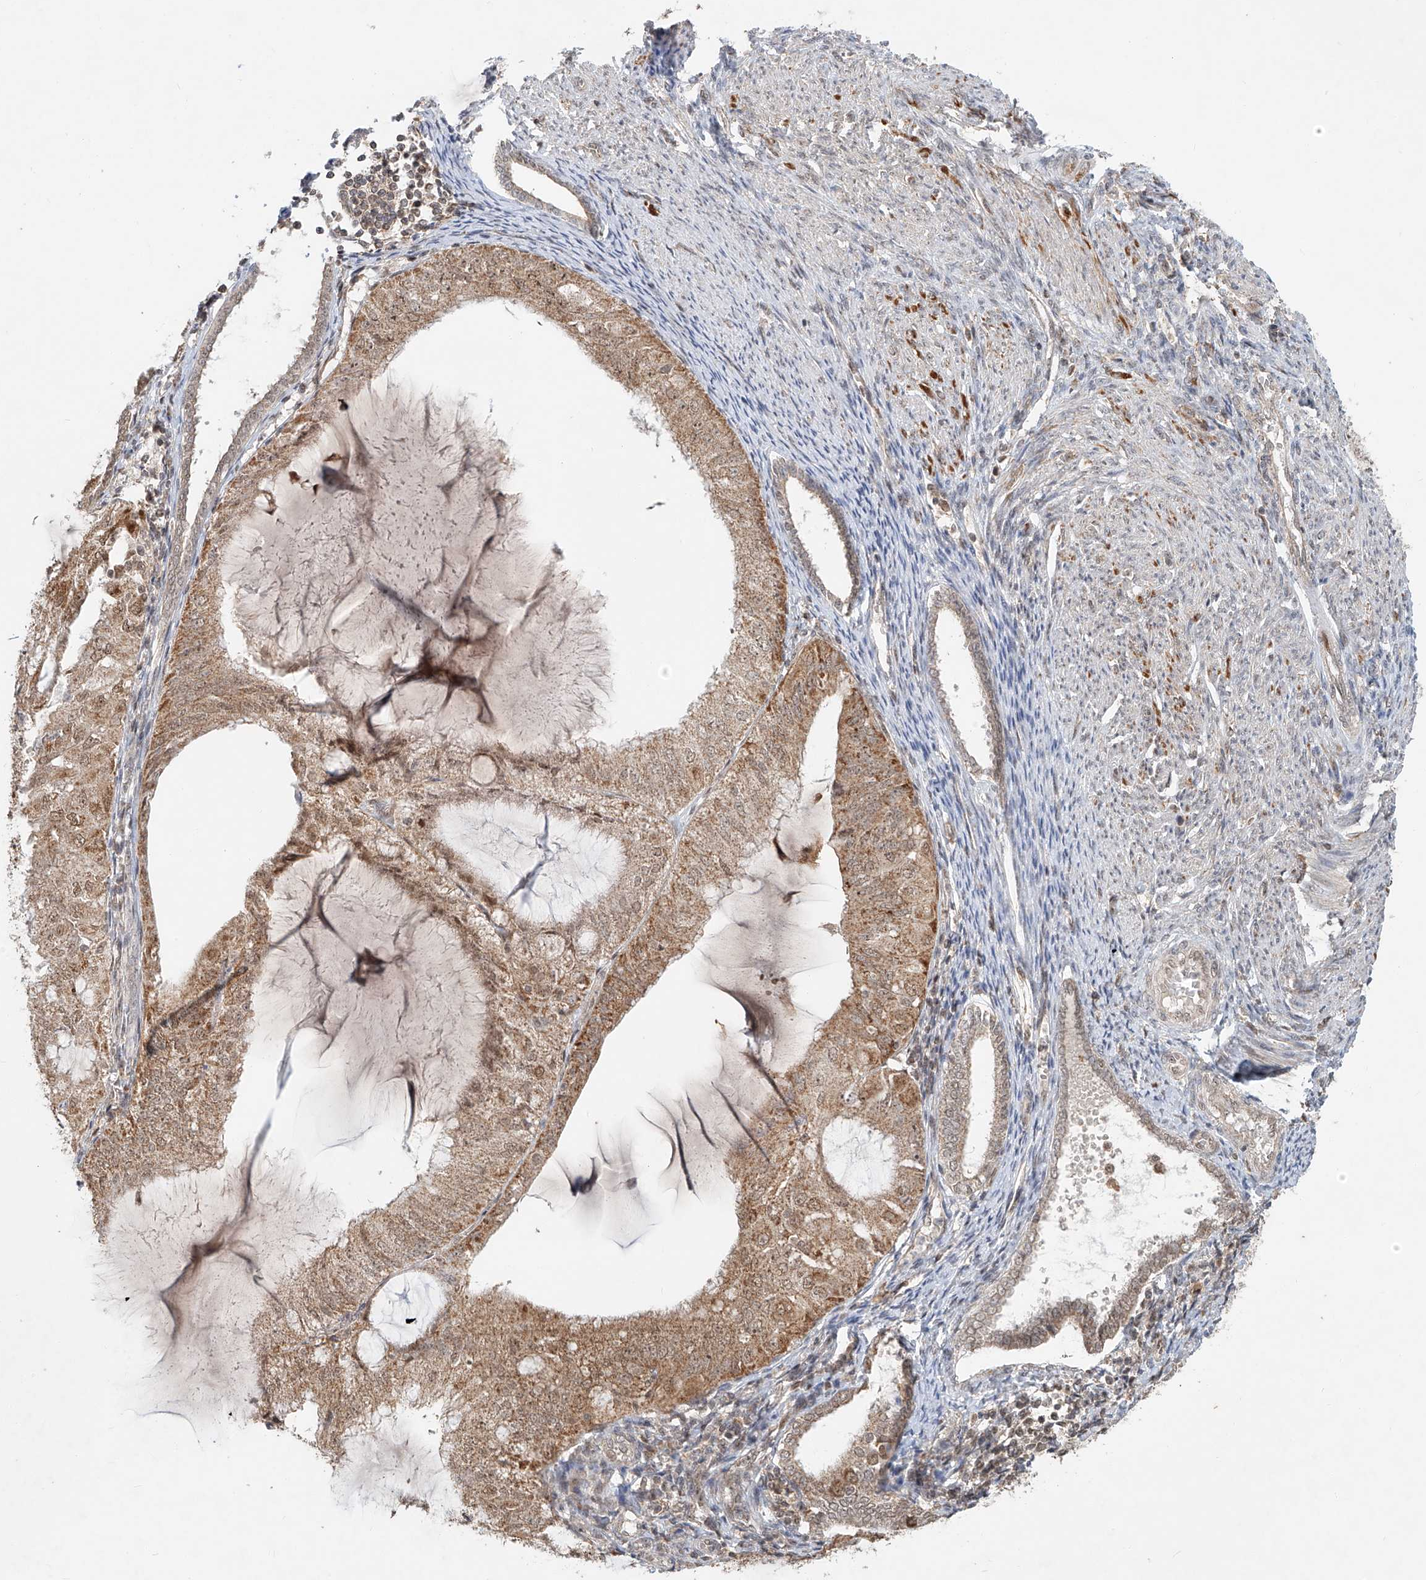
{"staining": {"intensity": "weak", "quantity": ">75%", "location": "cytoplasmic/membranous,nuclear"}, "tissue": "endometrial cancer", "cell_type": "Tumor cells", "image_type": "cancer", "snomed": [{"axis": "morphology", "description": "Adenocarcinoma, NOS"}, {"axis": "topography", "description": "Endometrium"}], "caption": "Approximately >75% of tumor cells in endometrial cancer (adenocarcinoma) reveal weak cytoplasmic/membranous and nuclear protein positivity as visualized by brown immunohistochemical staining.", "gene": "SYTL3", "patient": {"sex": "female", "age": 81}}